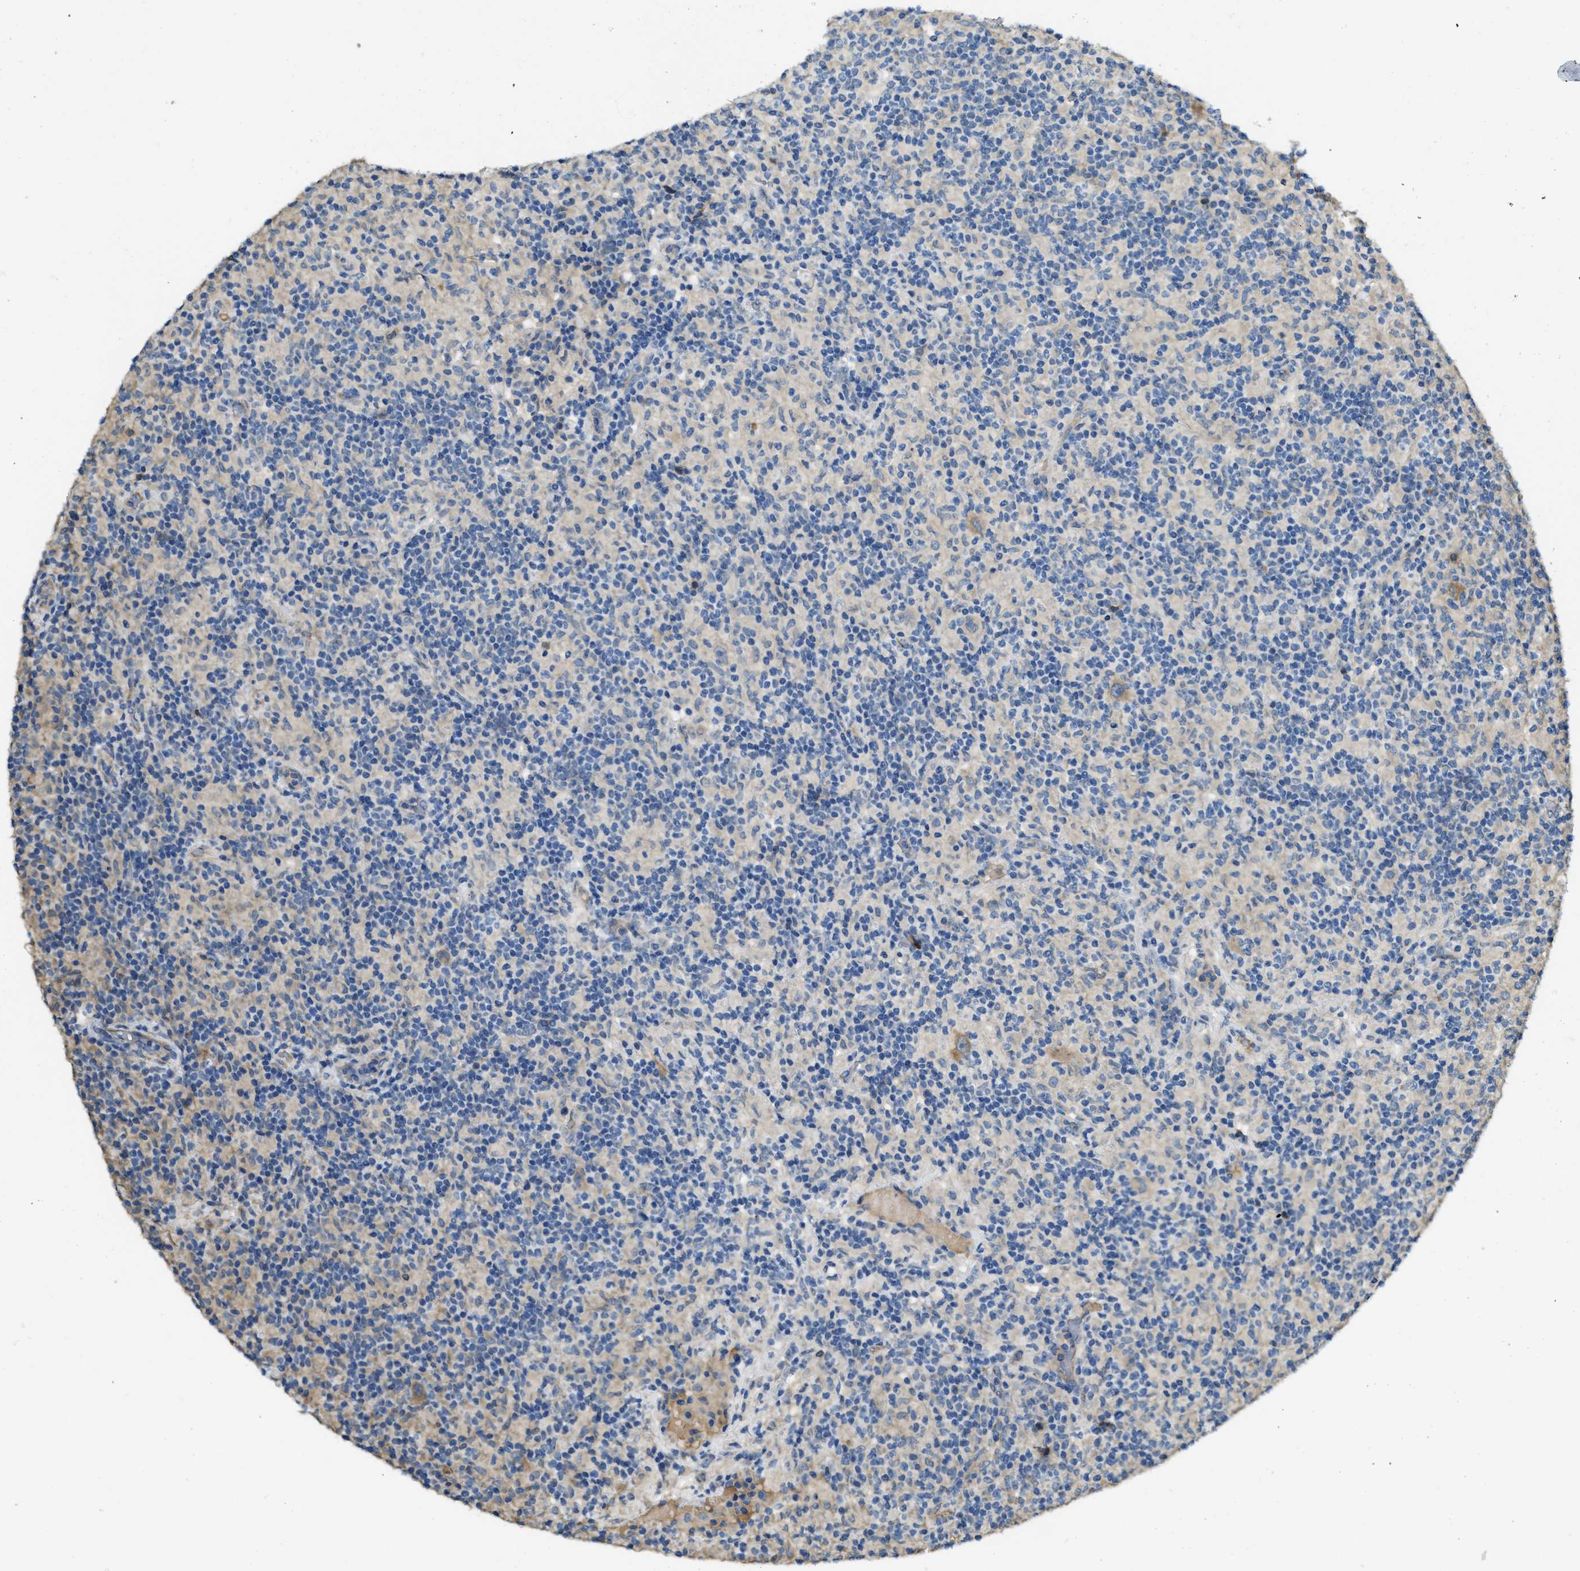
{"staining": {"intensity": "negative", "quantity": "none", "location": "none"}, "tissue": "lymphoma", "cell_type": "Tumor cells", "image_type": "cancer", "snomed": [{"axis": "morphology", "description": "Hodgkin's disease, NOS"}, {"axis": "topography", "description": "Lymph node"}], "caption": "Tumor cells are negative for brown protein staining in lymphoma.", "gene": "RIPK2", "patient": {"sex": "male", "age": 70}}